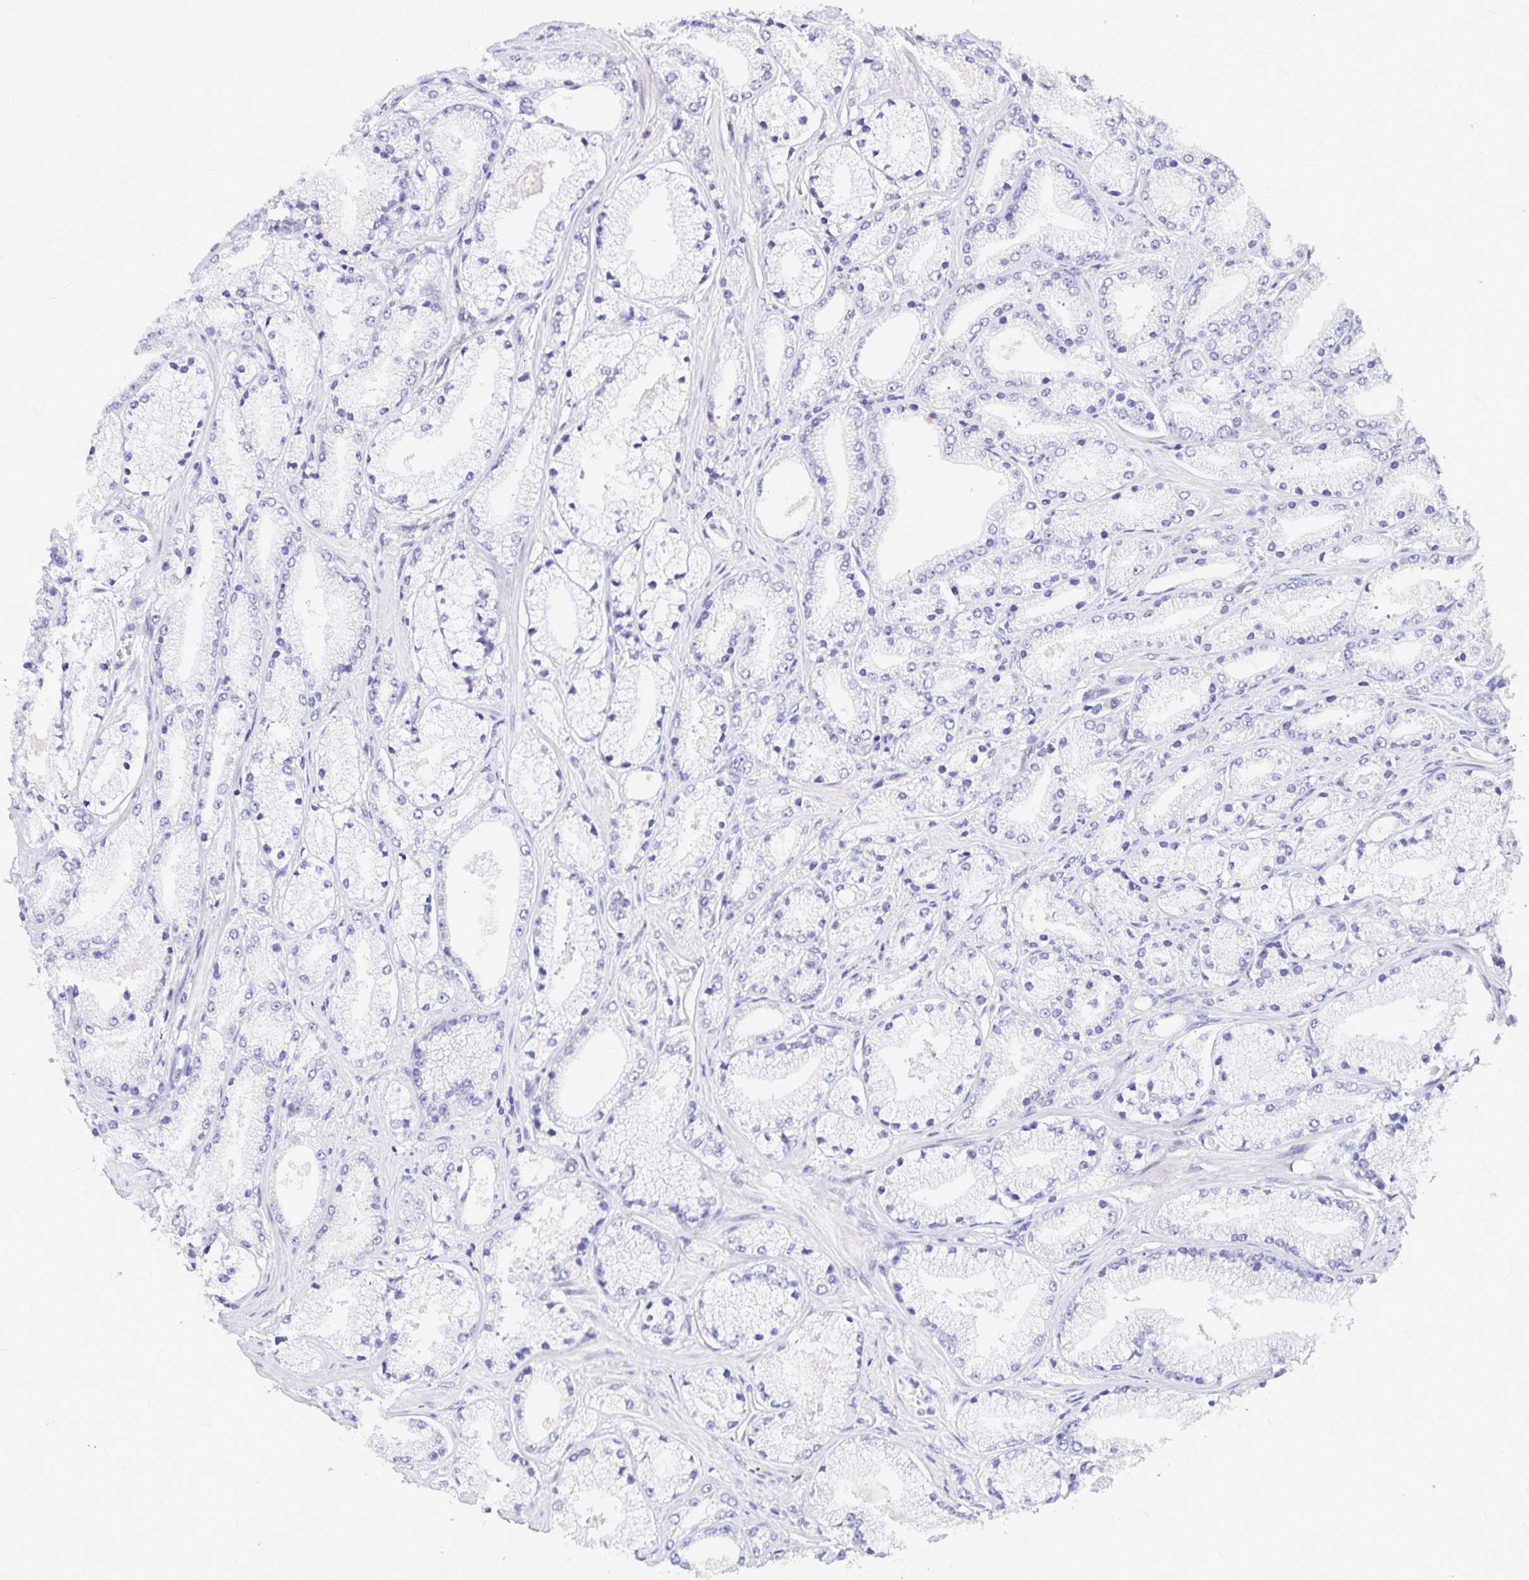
{"staining": {"intensity": "negative", "quantity": "none", "location": "none"}, "tissue": "prostate cancer", "cell_type": "Tumor cells", "image_type": "cancer", "snomed": [{"axis": "morphology", "description": "Adenocarcinoma, High grade"}, {"axis": "topography", "description": "Prostate"}], "caption": "This is a photomicrograph of immunohistochemistry (IHC) staining of adenocarcinoma (high-grade) (prostate), which shows no expression in tumor cells.", "gene": "GABBR2", "patient": {"sex": "male", "age": 63}}